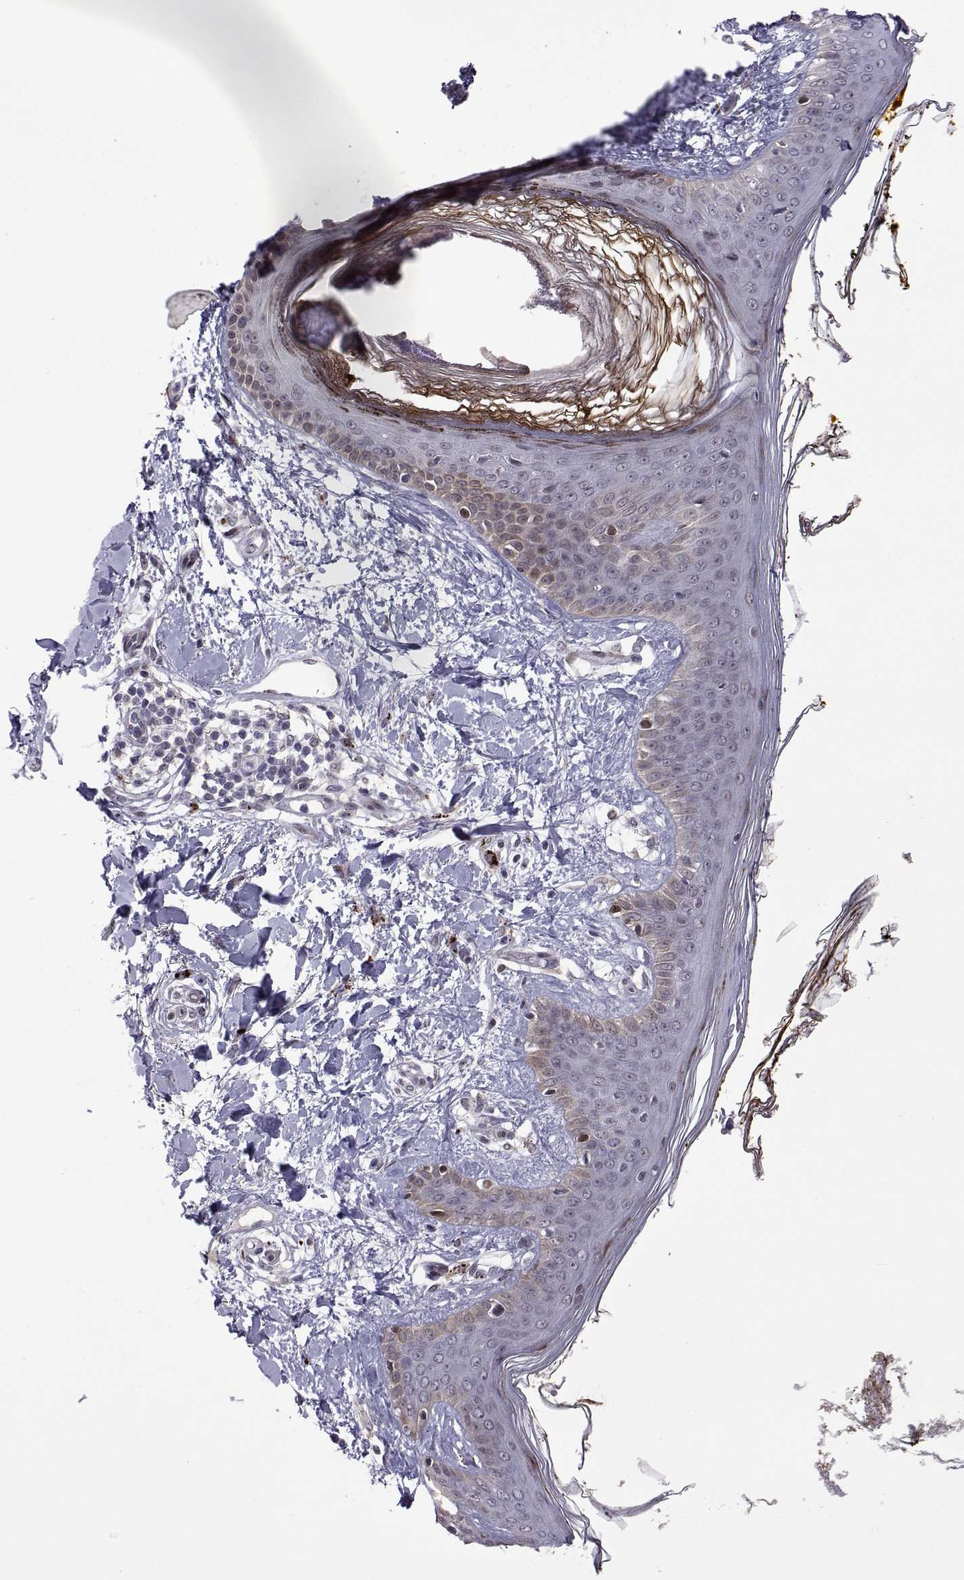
{"staining": {"intensity": "negative", "quantity": "none", "location": "none"}, "tissue": "skin", "cell_type": "Fibroblasts", "image_type": "normal", "snomed": [{"axis": "morphology", "description": "Normal tissue, NOS"}, {"axis": "topography", "description": "Skin"}], "caption": "Immunohistochemistry (IHC) image of benign skin: skin stained with DAB shows no significant protein expression in fibroblasts.", "gene": "EFCAB3", "patient": {"sex": "female", "age": 34}}